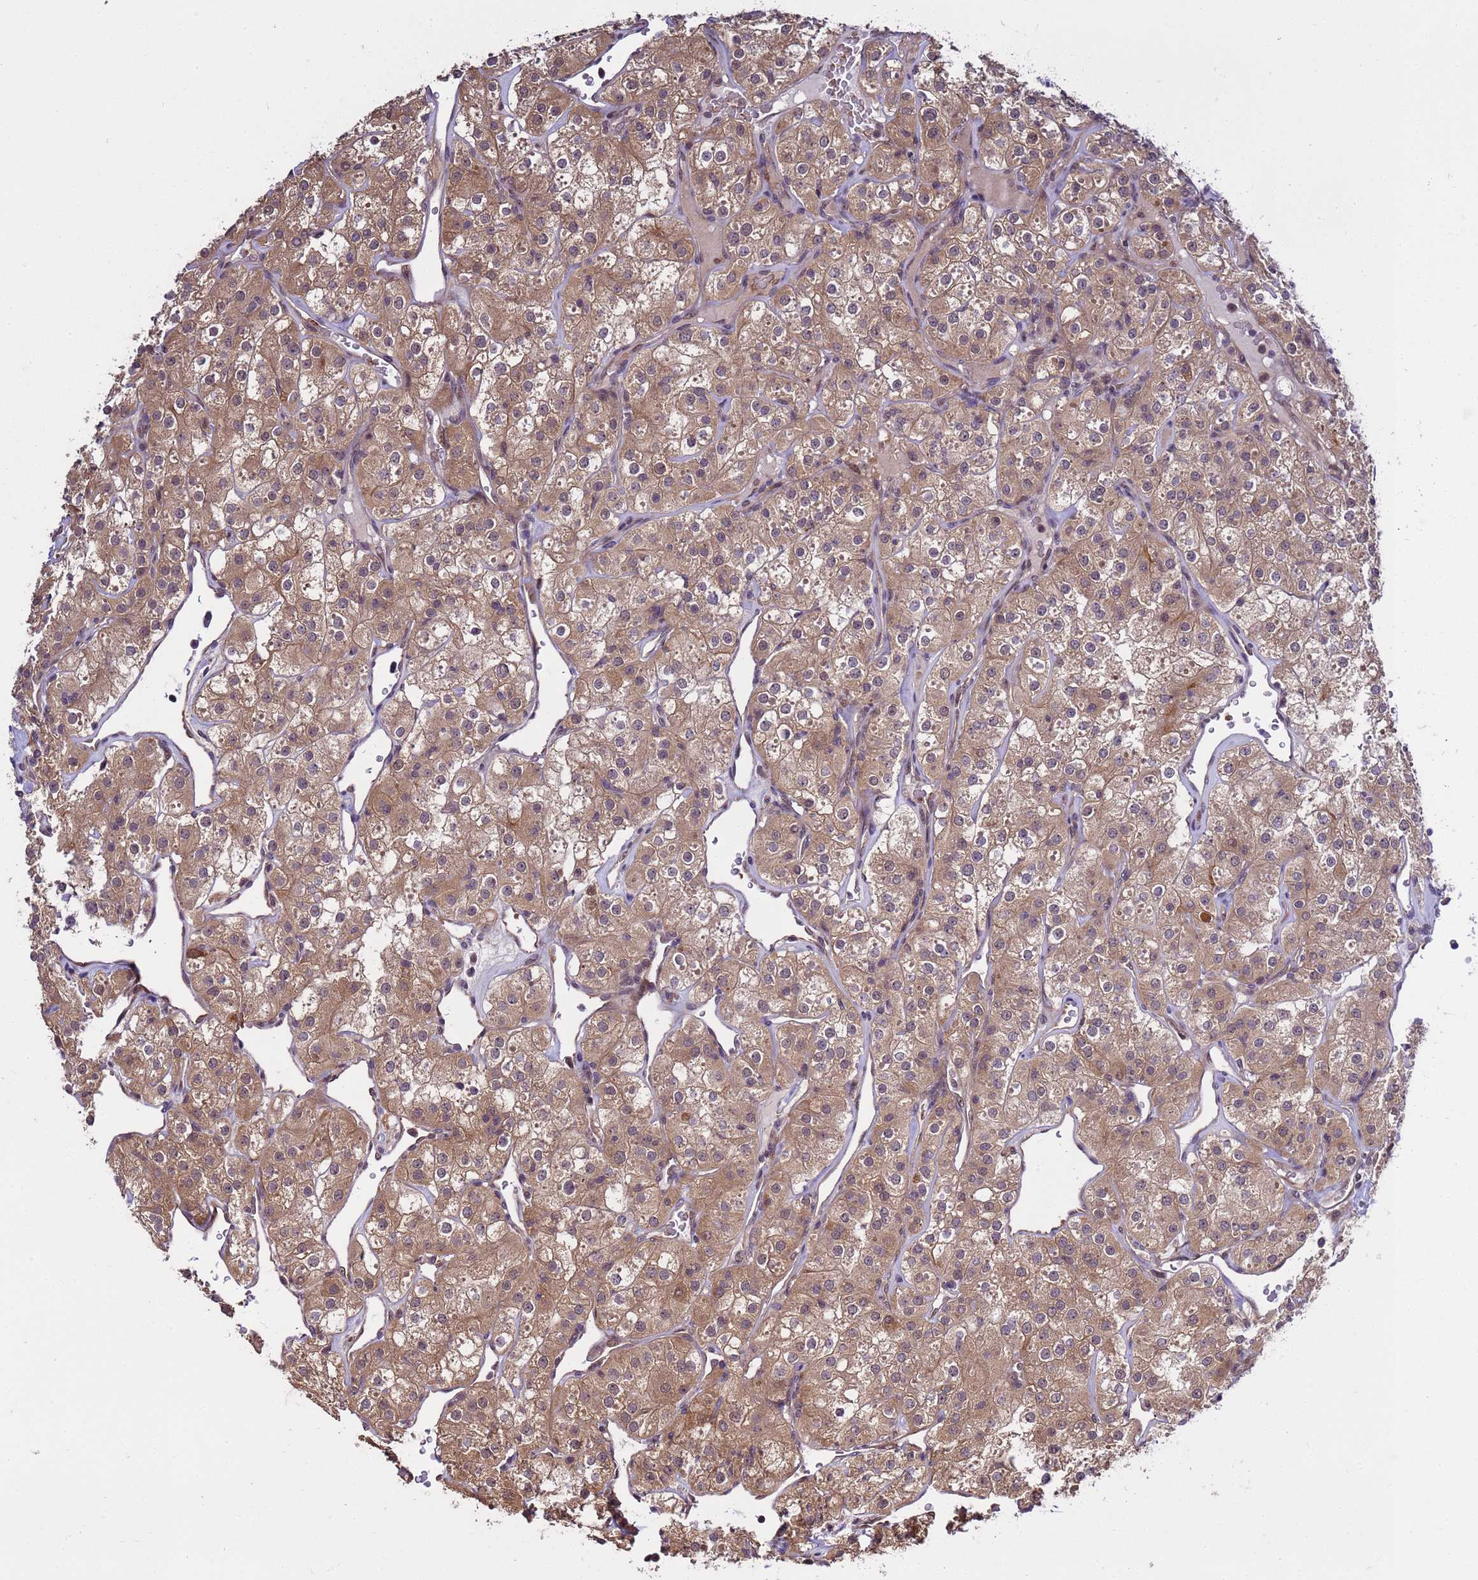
{"staining": {"intensity": "moderate", "quantity": ">75%", "location": "cytoplasmic/membranous"}, "tissue": "renal cancer", "cell_type": "Tumor cells", "image_type": "cancer", "snomed": [{"axis": "morphology", "description": "Adenocarcinoma, NOS"}, {"axis": "topography", "description": "Kidney"}], "caption": "A histopathology image showing moderate cytoplasmic/membranous expression in approximately >75% of tumor cells in renal cancer, as visualized by brown immunohistochemical staining.", "gene": "GEN1", "patient": {"sex": "male", "age": 77}}